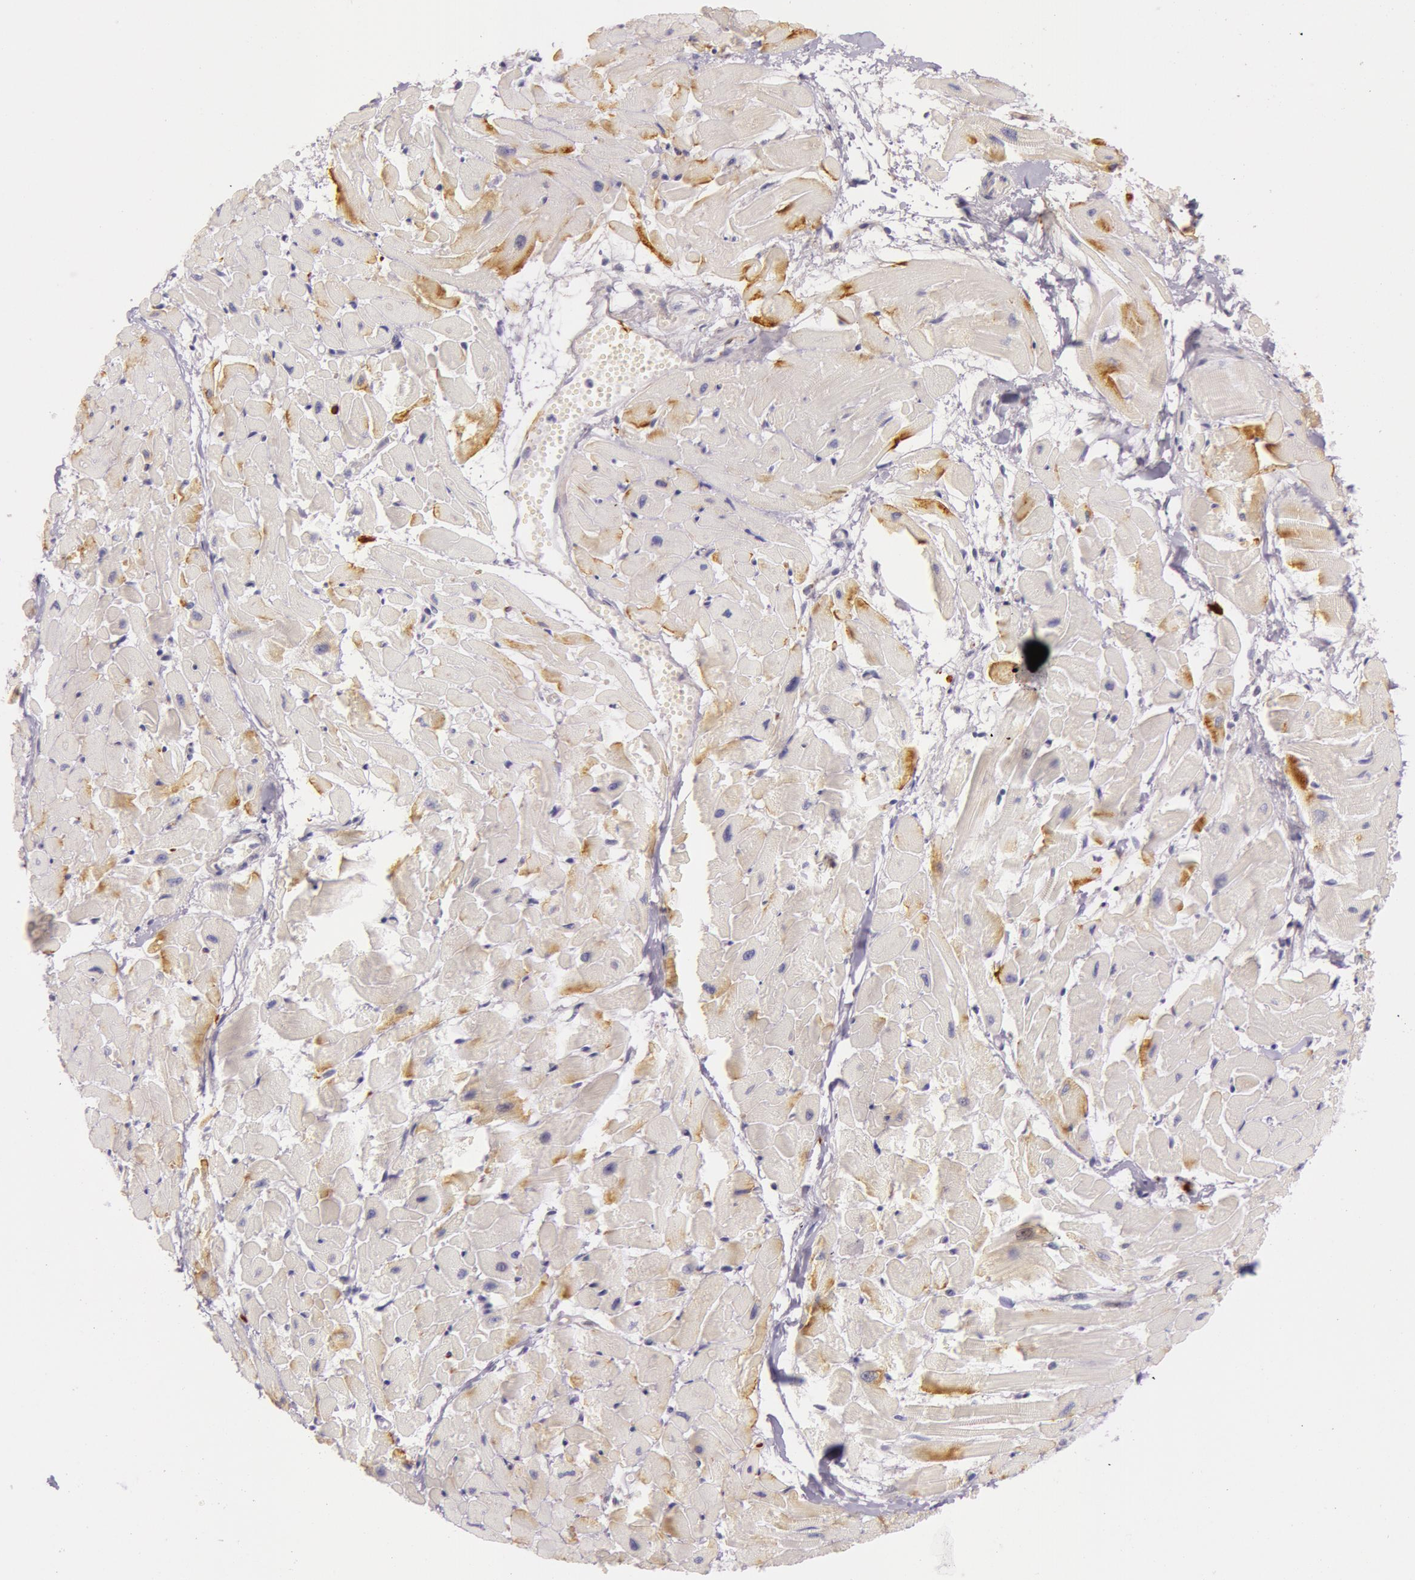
{"staining": {"intensity": "weak", "quantity": "25%-75%", "location": "cytoplasmic/membranous"}, "tissue": "heart muscle", "cell_type": "Cardiomyocytes", "image_type": "normal", "snomed": [{"axis": "morphology", "description": "Normal tissue, NOS"}, {"axis": "topography", "description": "Heart"}], "caption": "Immunohistochemistry image of benign heart muscle: heart muscle stained using immunohistochemistry displays low levels of weak protein expression localized specifically in the cytoplasmic/membranous of cardiomyocytes, appearing as a cytoplasmic/membranous brown color.", "gene": "C4BPA", "patient": {"sex": "female", "age": 19}}